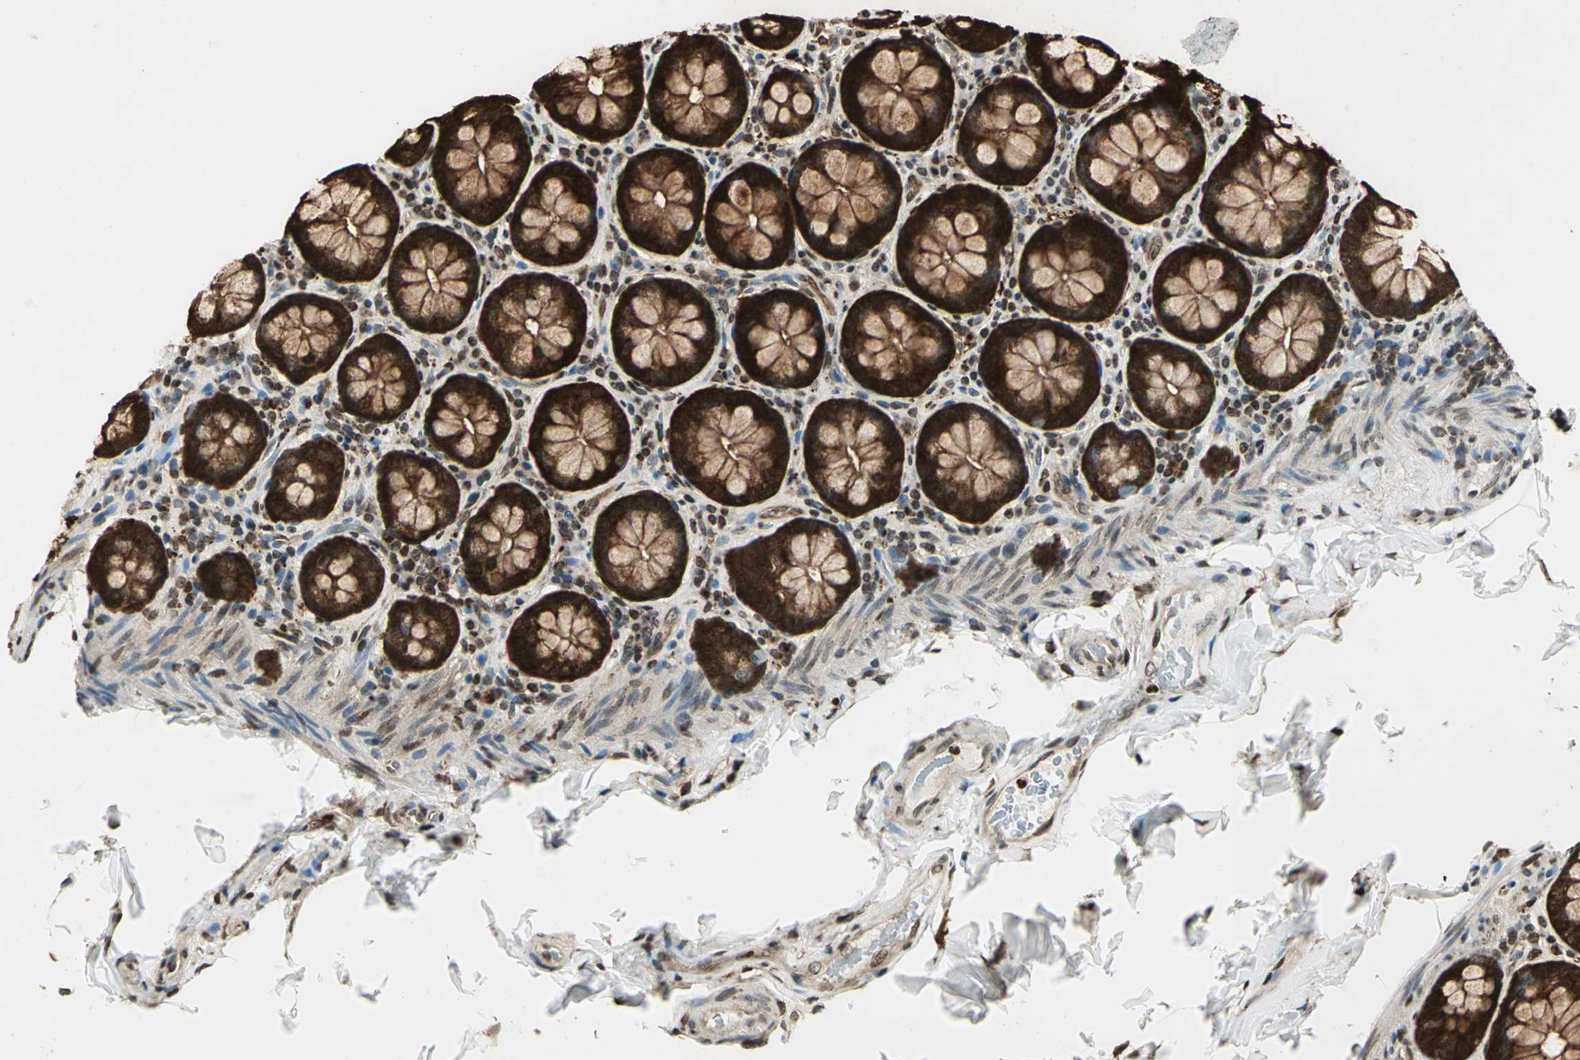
{"staining": {"intensity": "moderate", "quantity": "25%-75%", "location": "cytoplasmic/membranous,nuclear"}, "tissue": "colon", "cell_type": "Endothelial cells", "image_type": "normal", "snomed": [{"axis": "morphology", "description": "Normal tissue, NOS"}, {"axis": "topography", "description": "Colon"}], "caption": "The image exhibits staining of normal colon, revealing moderate cytoplasmic/membranous,nuclear protein staining (brown color) within endothelial cells.", "gene": "LGALS3", "patient": {"sex": "female", "age": 61}}